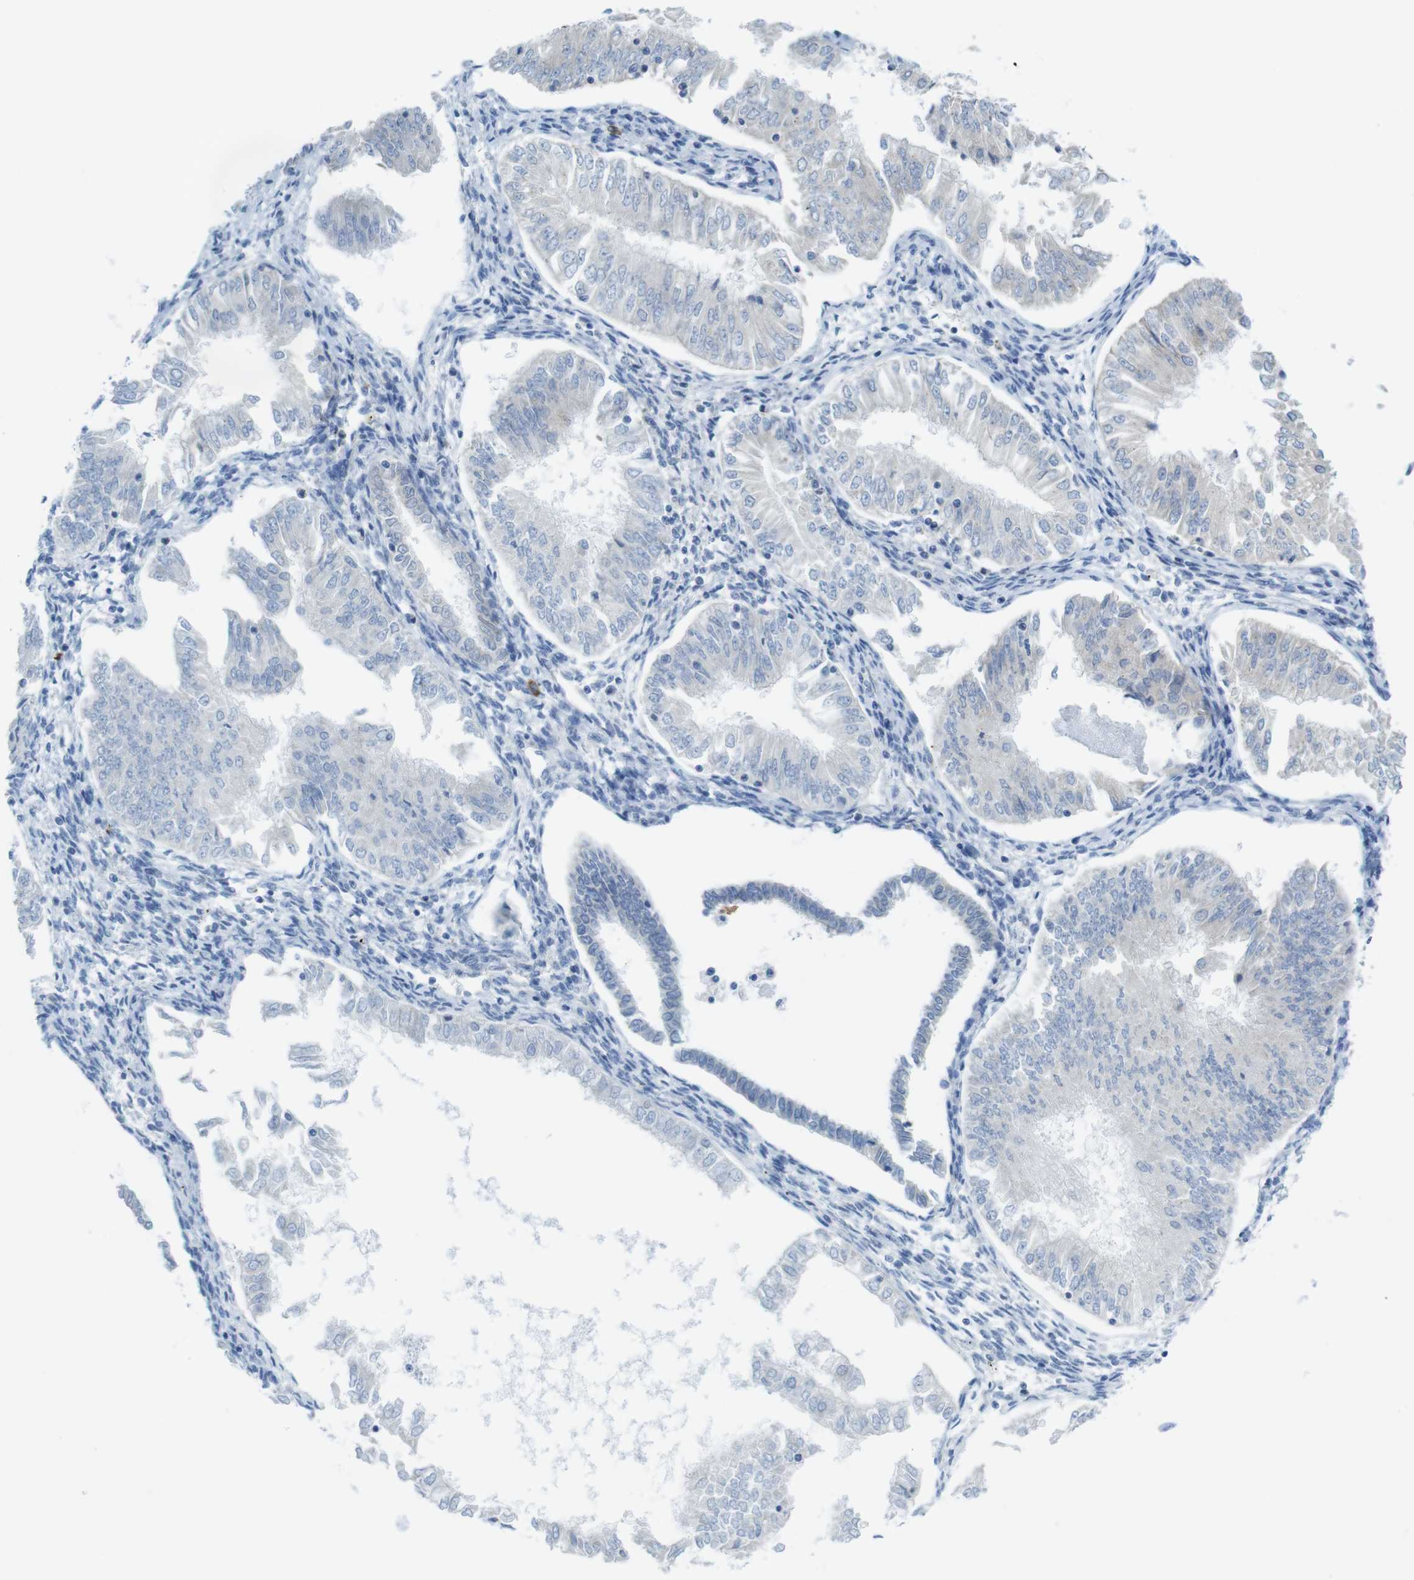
{"staining": {"intensity": "negative", "quantity": "none", "location": "none"}, "tissue": "endometrial cancer", "cell_type": "Tumor cells", "image_type": "cancer", "snomed": [{"axis": "morphology", "description": "Adenocarcinoma, NOS"}, {"axis": "topography", "description": "Endometrium"}], "caption": "Endometrial cancer was stained to show a protein in brown. There is no significant positivity in tumor cells.", "gene": "CLPTM1L", "patient": {"sex": "female", "age": 53}}